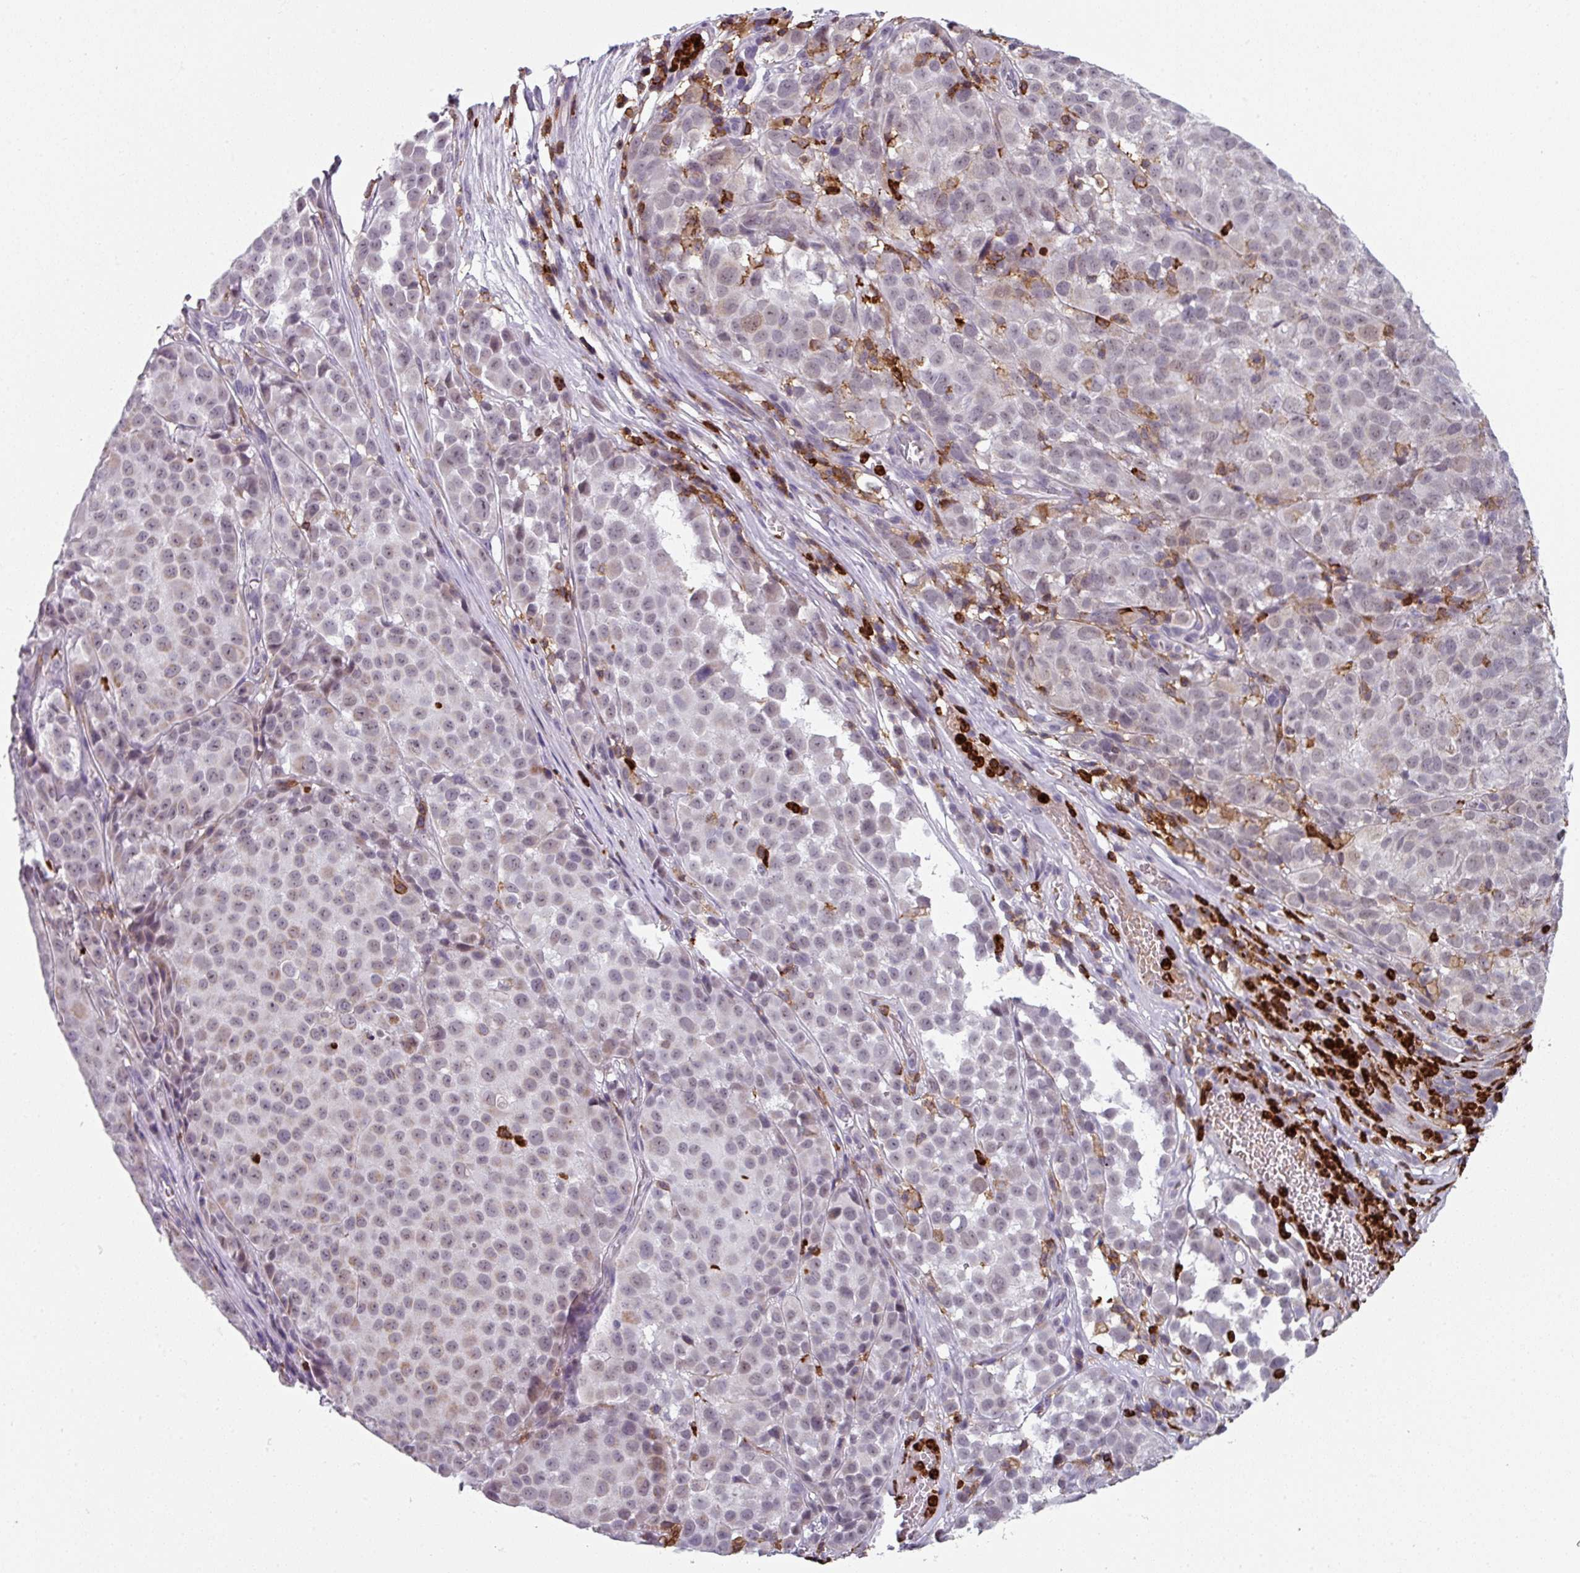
{"staining": {"intensity": "negative", "quantity": "none", "location": "none"}, "tissue": "melanoma", "cell_type": "Tumor cells", "image_type": "cancer", "snomed": [{"axis": "morphology", "description": "Malignant melanoma, NOS"}, {"axis": "topography", "description": "Skin"}], "caption": "Protein analysis of malignant melanoma exhibits no significant expression in tumor cells.", "gene": "EXOSC5", "patient": {"sex": "male", "age": 64}}